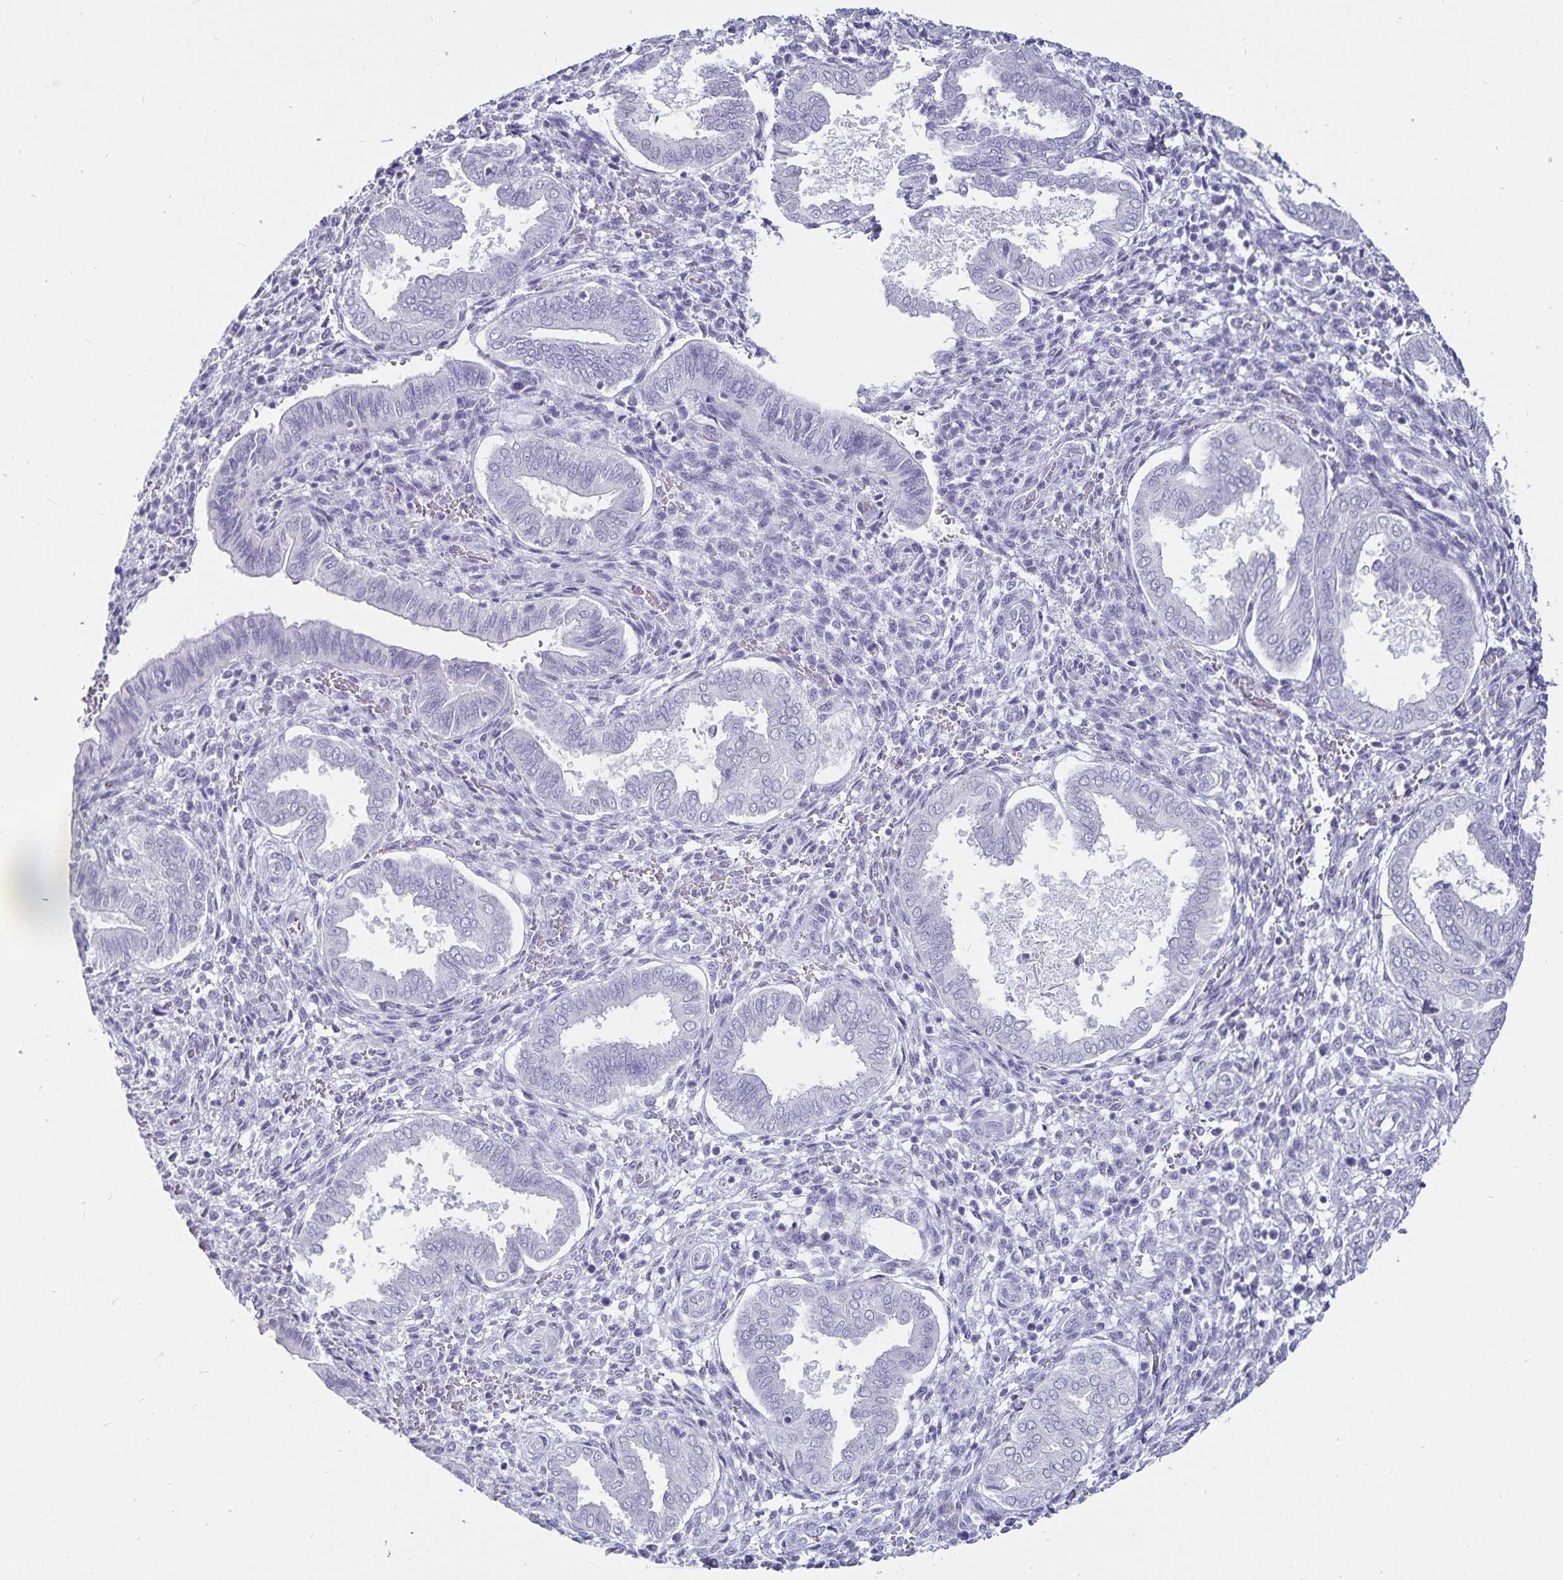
{"staining": {"intensity": "negative", "quantity": "none", "location": "none"}, "tissue": "endometrium", "cell_type": "Cells in endometrial stroma", "image_type": "normal", "snomed": [{"axis": "morphology", "description": "Normal tissue, NOS"}, {"axis": "topography", "description": "Endometrium"}], "caption": "Unremarkable endometrium was stained to show a protein in brown. There is no significant expression in cells in endometrial stroma. The staining is performed using DAB (3,3'-diaminobenzidine) brown chromogen with nuclei counter-stained in using hematoxylin.", "gene": "DEFA6", "patient": {"sex": "female", "age": 24}}